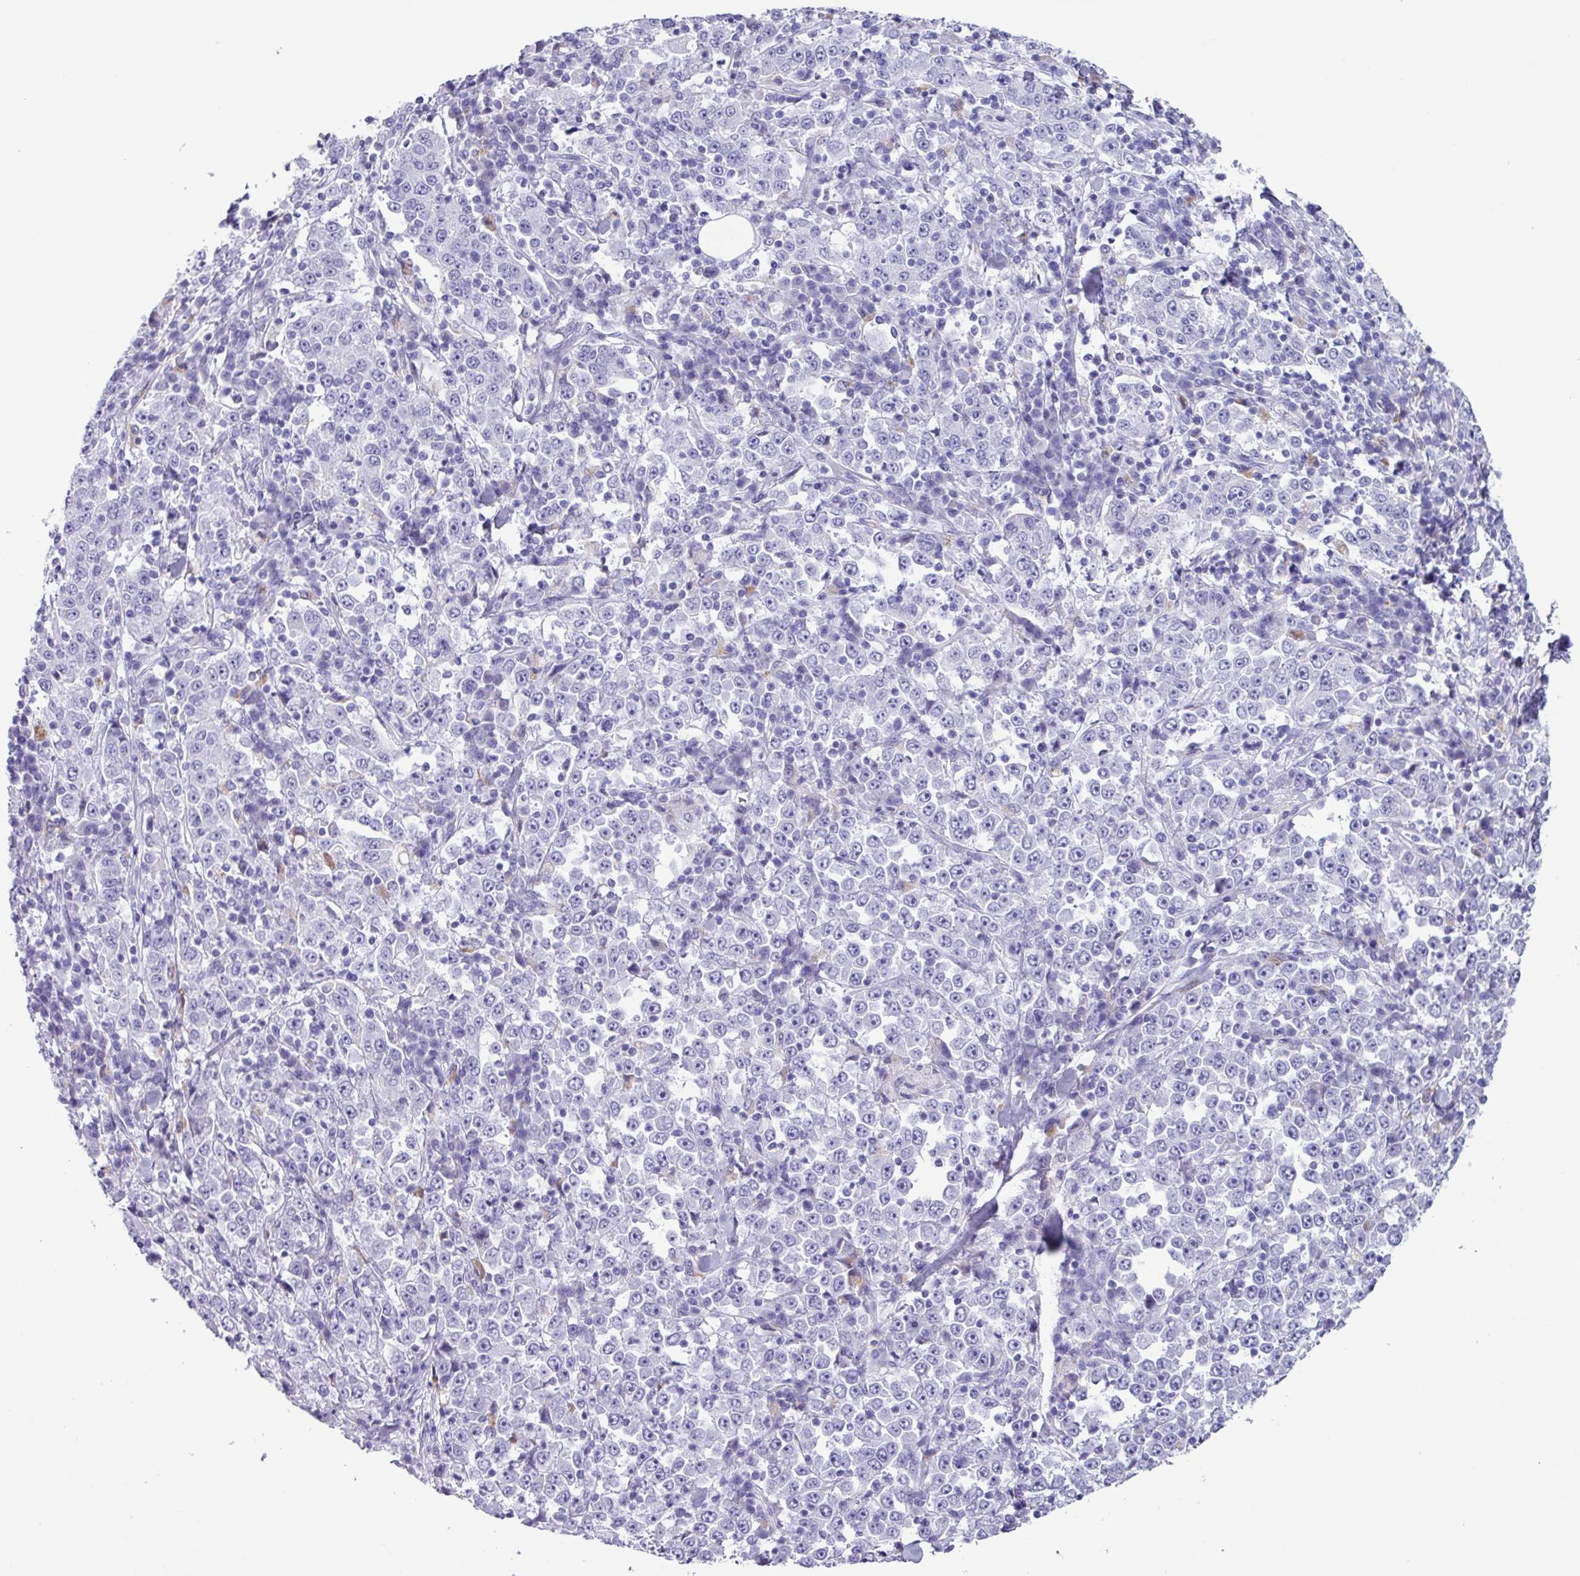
{"staining": {"intensity": "negative", "quantity": "none", "location": "none"}, "tissue": "stomach cancer", "cell_type": "Tumor cells", "image_type": "cancer", "snomed": [{"axis": "morphology", "description": "Normal tissue, NOS"}, {"axis": "morphology", "description": "Adenocarcinoma, NOS"}, {"axis": "topography", "description": "Stomach, upper"}, {"axis": "topography", "description": "Stomach"}], "caption": "Human adenocarcinoma (stomach) stained for a protein using immunohistochemistry (IHC) shows no expression in tumor cells.", "gene": "AGO3", "patient": {"sex": "male", "age": 59}}